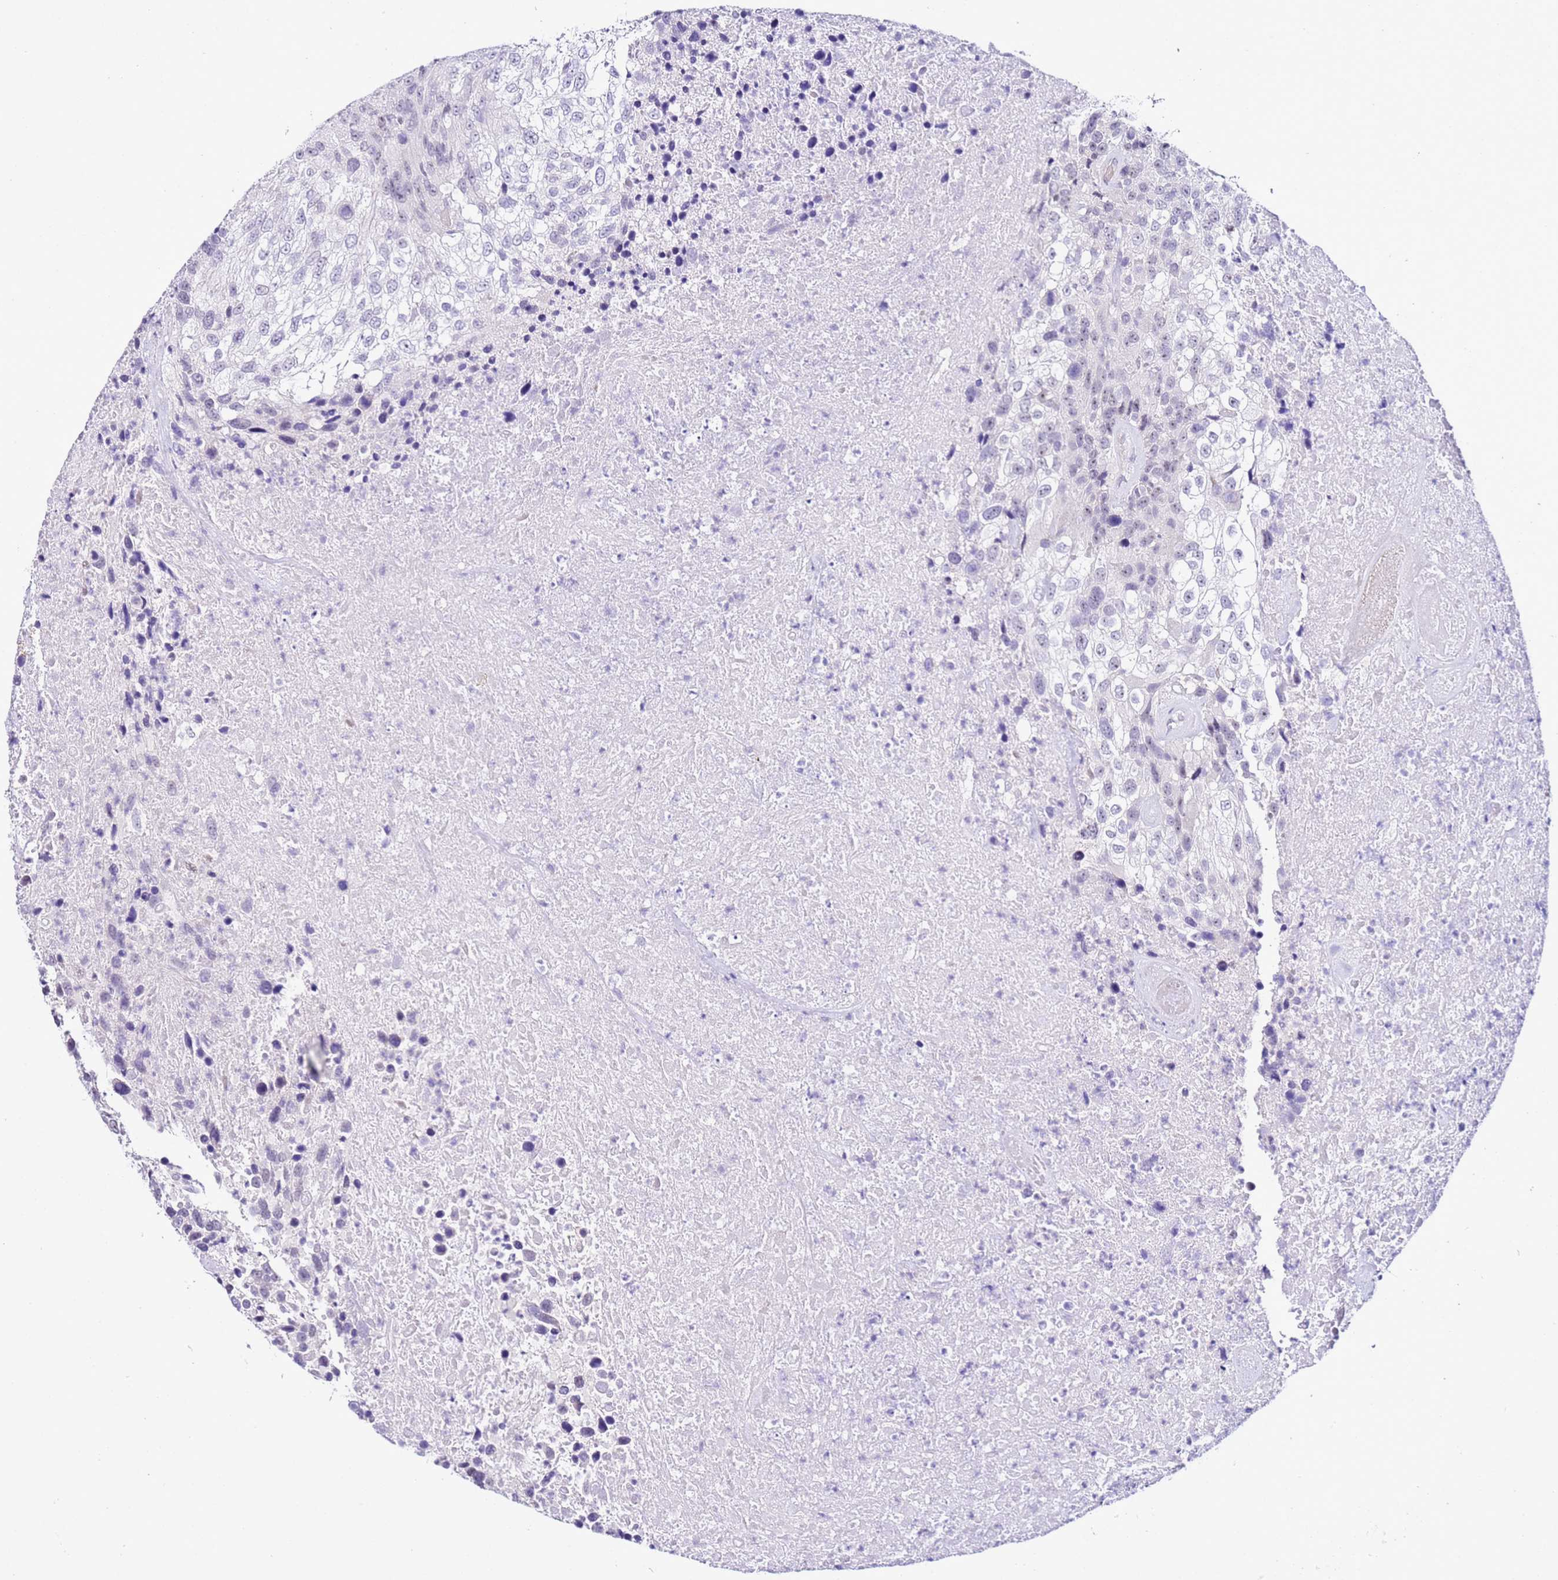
{"staining": {"intensity": "negative", "quantity": "none", "location": "none"}, "tissue": "urothelial cancer", "cell_type": "Tumor cells", "image_type": "cancer", "snomed": [{"axis": "morphology", "description": "Urothelial carcinoma, High grade"}, {"axis": "topography", "description": "Urinary bladder"}], "caption": "Immunohistochemical staining of high-grade urothelial carcinoma reveals no significant positivity in tumor cells. (Brightfield microscopy of DAB immunohistochemistry at high magnification).", "gene": "HGD", "patient": {"sex": "female", "age": 70}}